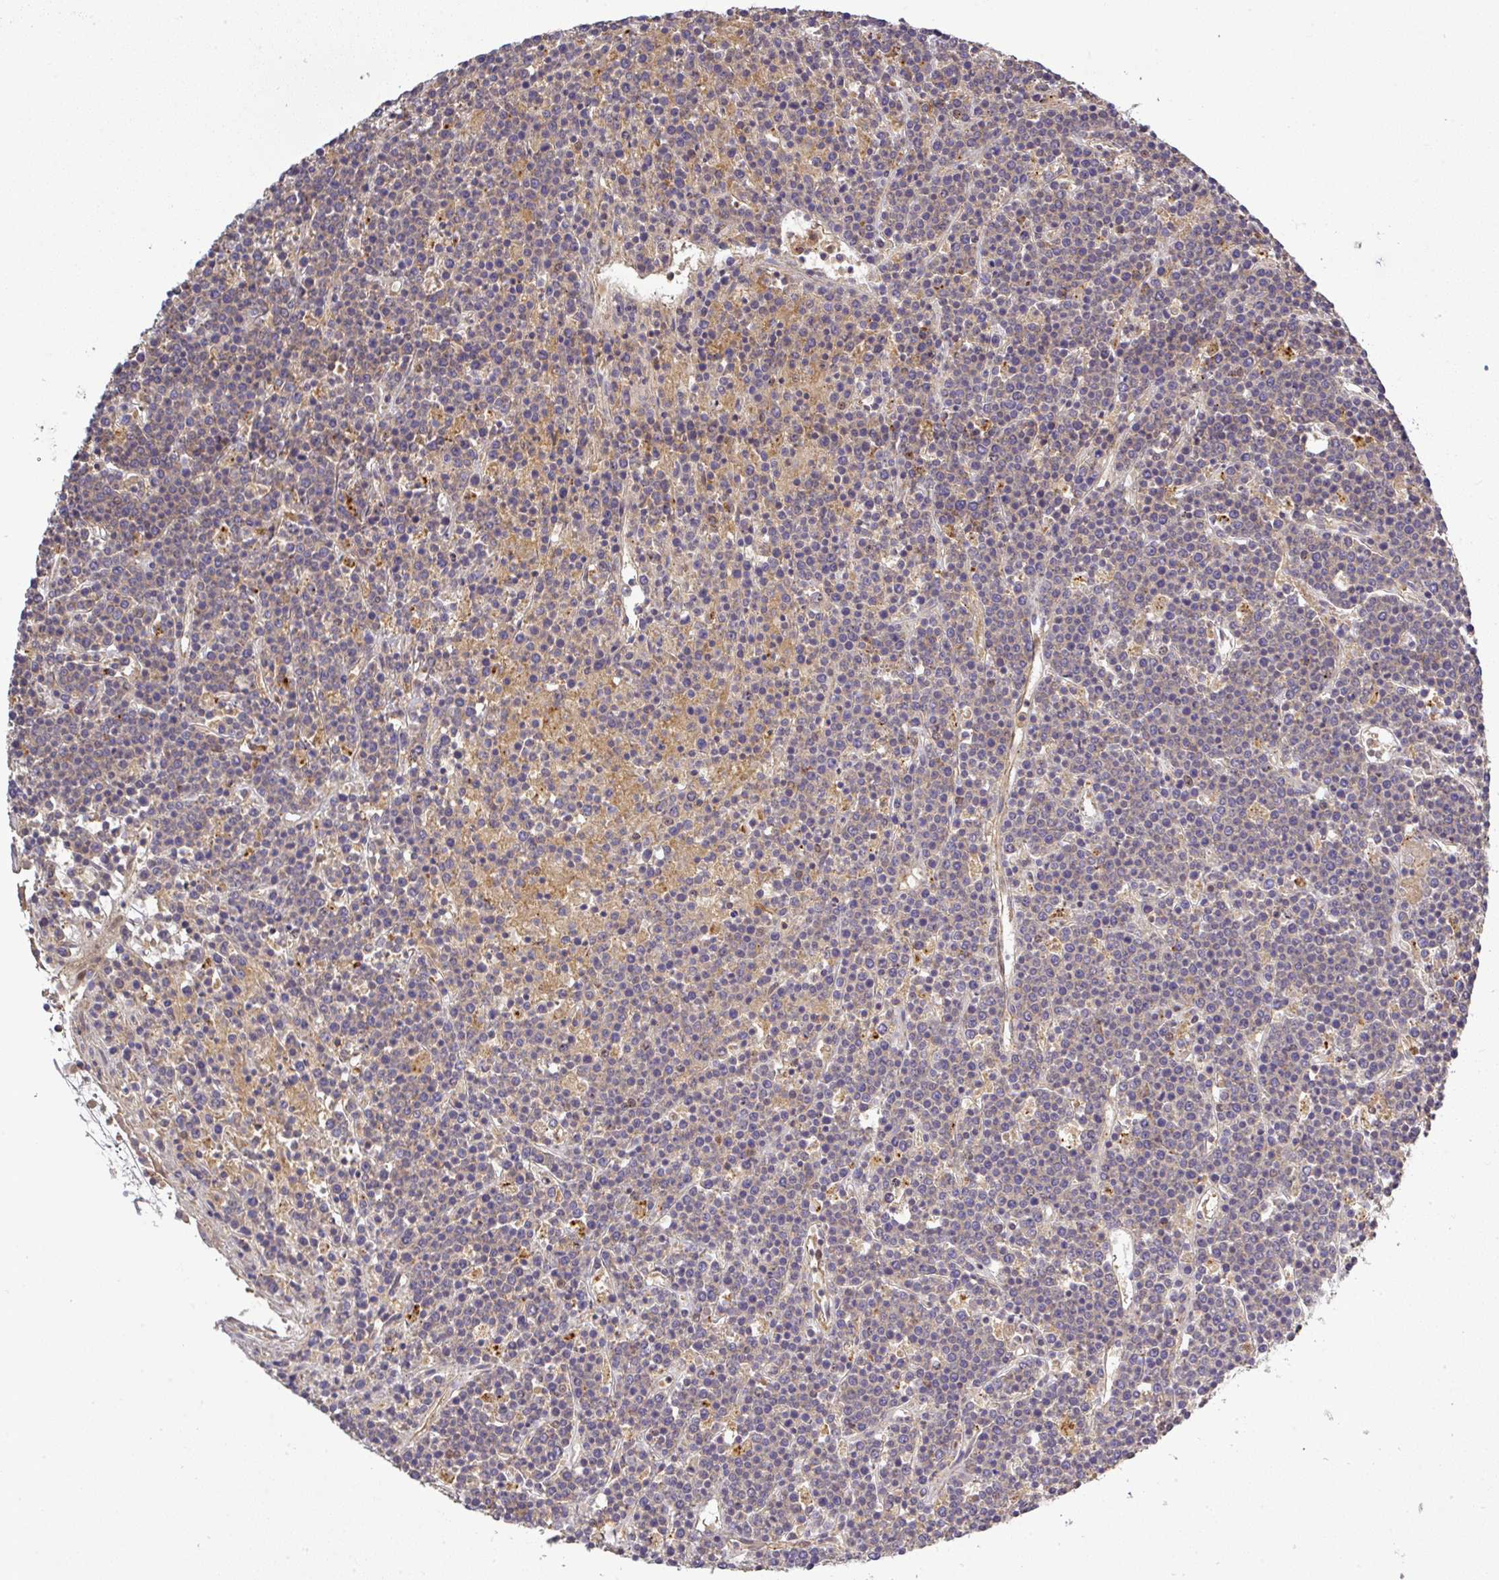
{"staining": {"intensity": "negative", "quantity": "none", "location": "none"}, "tissue": "lymphoma", "cell_type": "Tumor cells", "image_type": "cancer", "snomed": [{"axis": "morphology", "description": "Malignant lymphoma, non-Hodgkin's type, High grade"}, {"axis": "topography", "description": "Ovary"}], "caption": "Tumor cells are negative for protein expression in human lymphoma.", "gene": "FAM153A", "patient": {"sex": "female", "age": 56}}